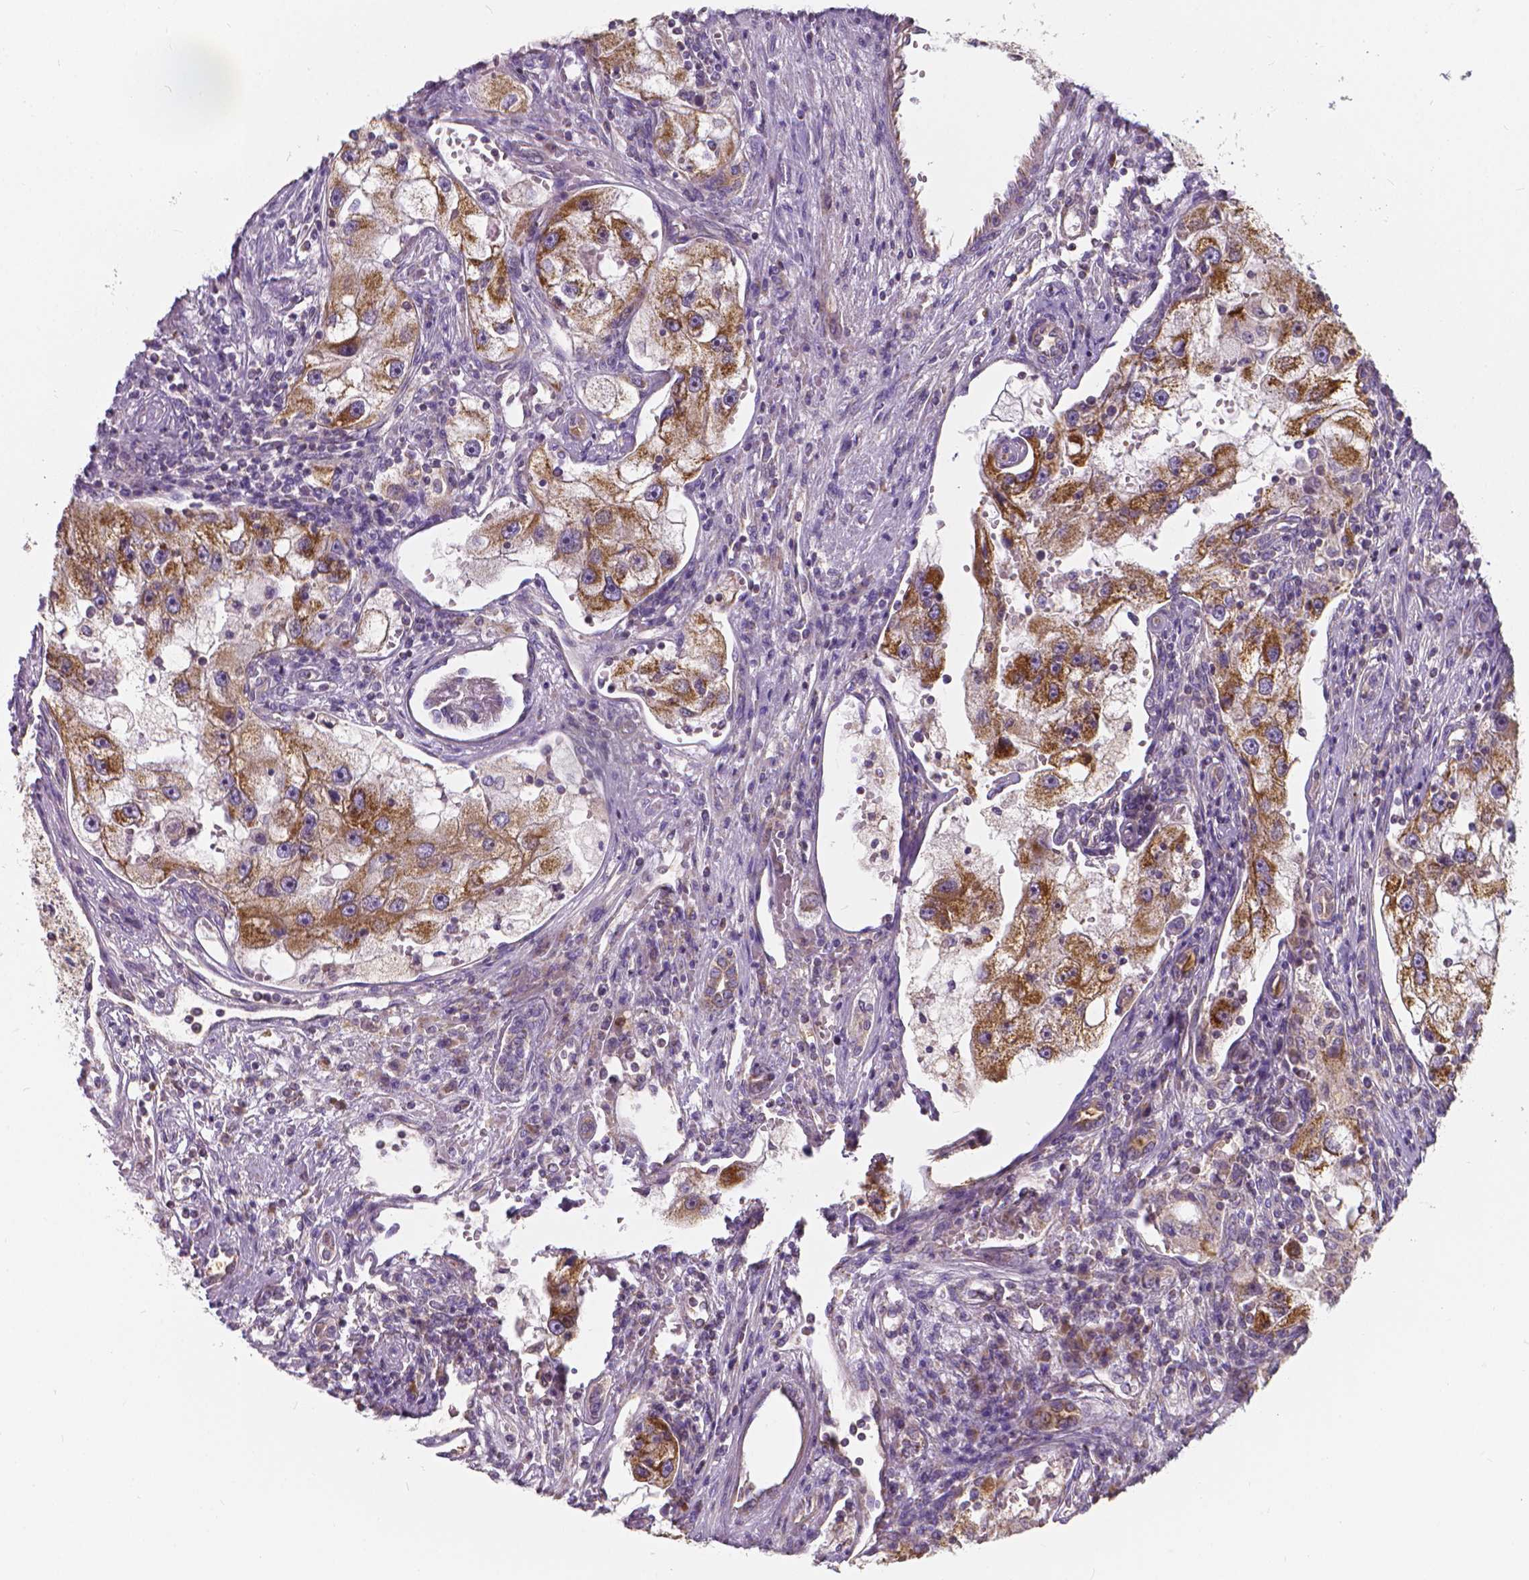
{"staining": {"intensity": "moderate", "quantity": ">75%", "location": "cytoplasmic/membranous"}, "tissue": "renal cancer", "cell_type": "Tumor cells", "image_type": "cancer", "snomed": [{"axis": "morphology", "description": "Adenocarcinoma, NOS"}, {"axis": "topography", "description": "Kidney"}], "caption": "Protein analysis of adenocarcinoma (renal) tissue exhibits moderate cytoplasmic/membranous expression in about >75% of tumor cells. The staining was performed using DAB (3,3'-diaminobenzidine), with brown indicating positive protein expression. Nuclei are stained blue with hematoxylin.", "gene": "SNCAIP", "patient": {"sex": "male", "age": 63}}